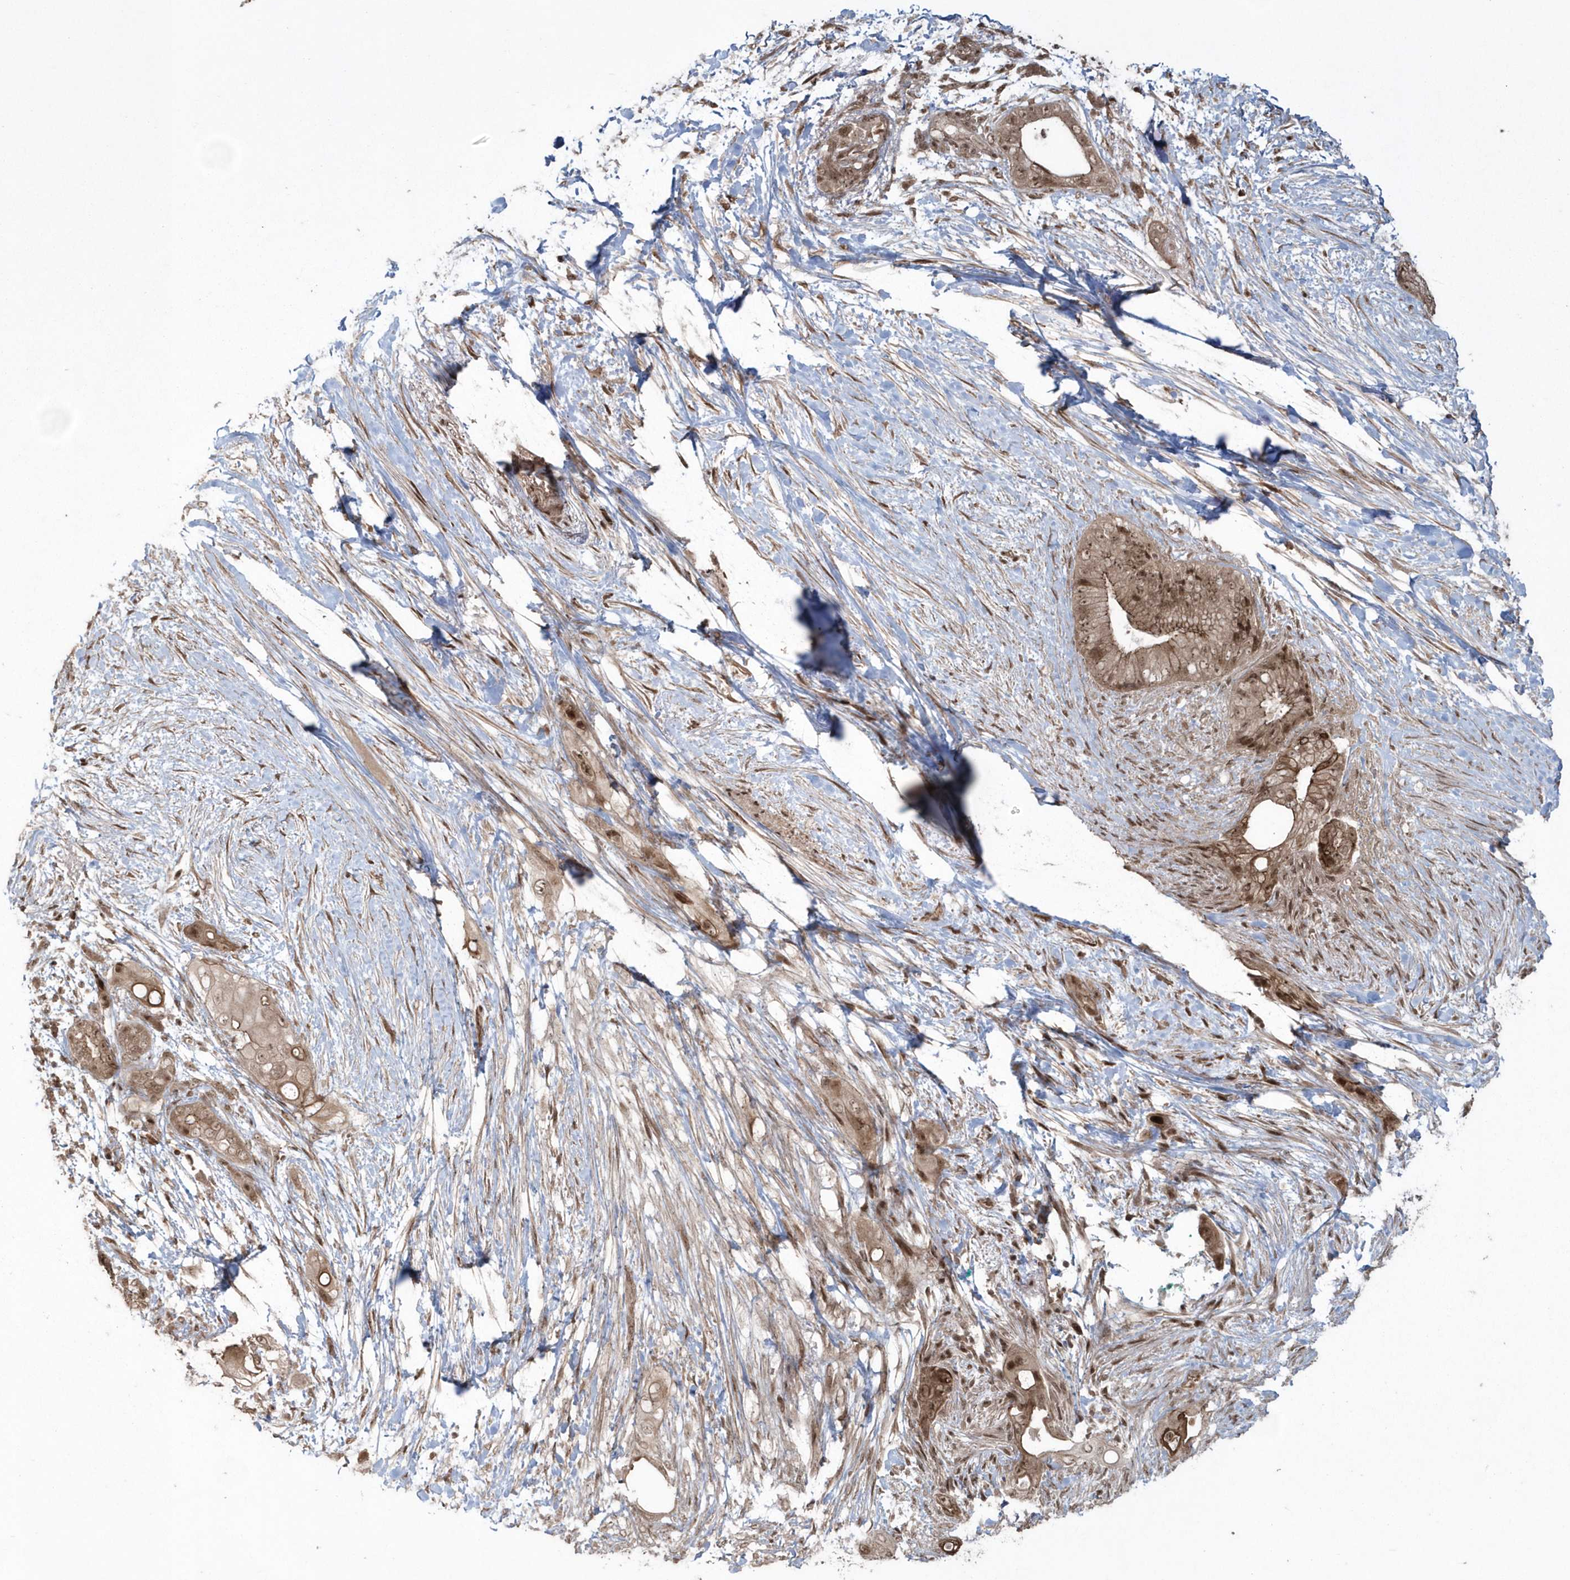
{"staining": {"intensity": "moderate", "quantity": ">75%", "location": "cytoplasmic/membranous,nuclear"}, "tissue": "pancreatic cancer", "cell_type": "Tumor cells", "image_type": "cancer", "snomed": [{"axis": "morphology", "description": "Adenocarcinoma, NOS"}, {"axis": "topography", "description": "Pancreas"}], "caption": "Adenocarcinoma (pancreatic) stained with DAB immunohistochemistry (IHC) demonstrates medium levels of moderate cytoplasmic/membranous and nuclear staining in approximately >75% of tumor cells.", "gene": "EPB41L4A", "patient": {"sex": "male", "age": 53}}